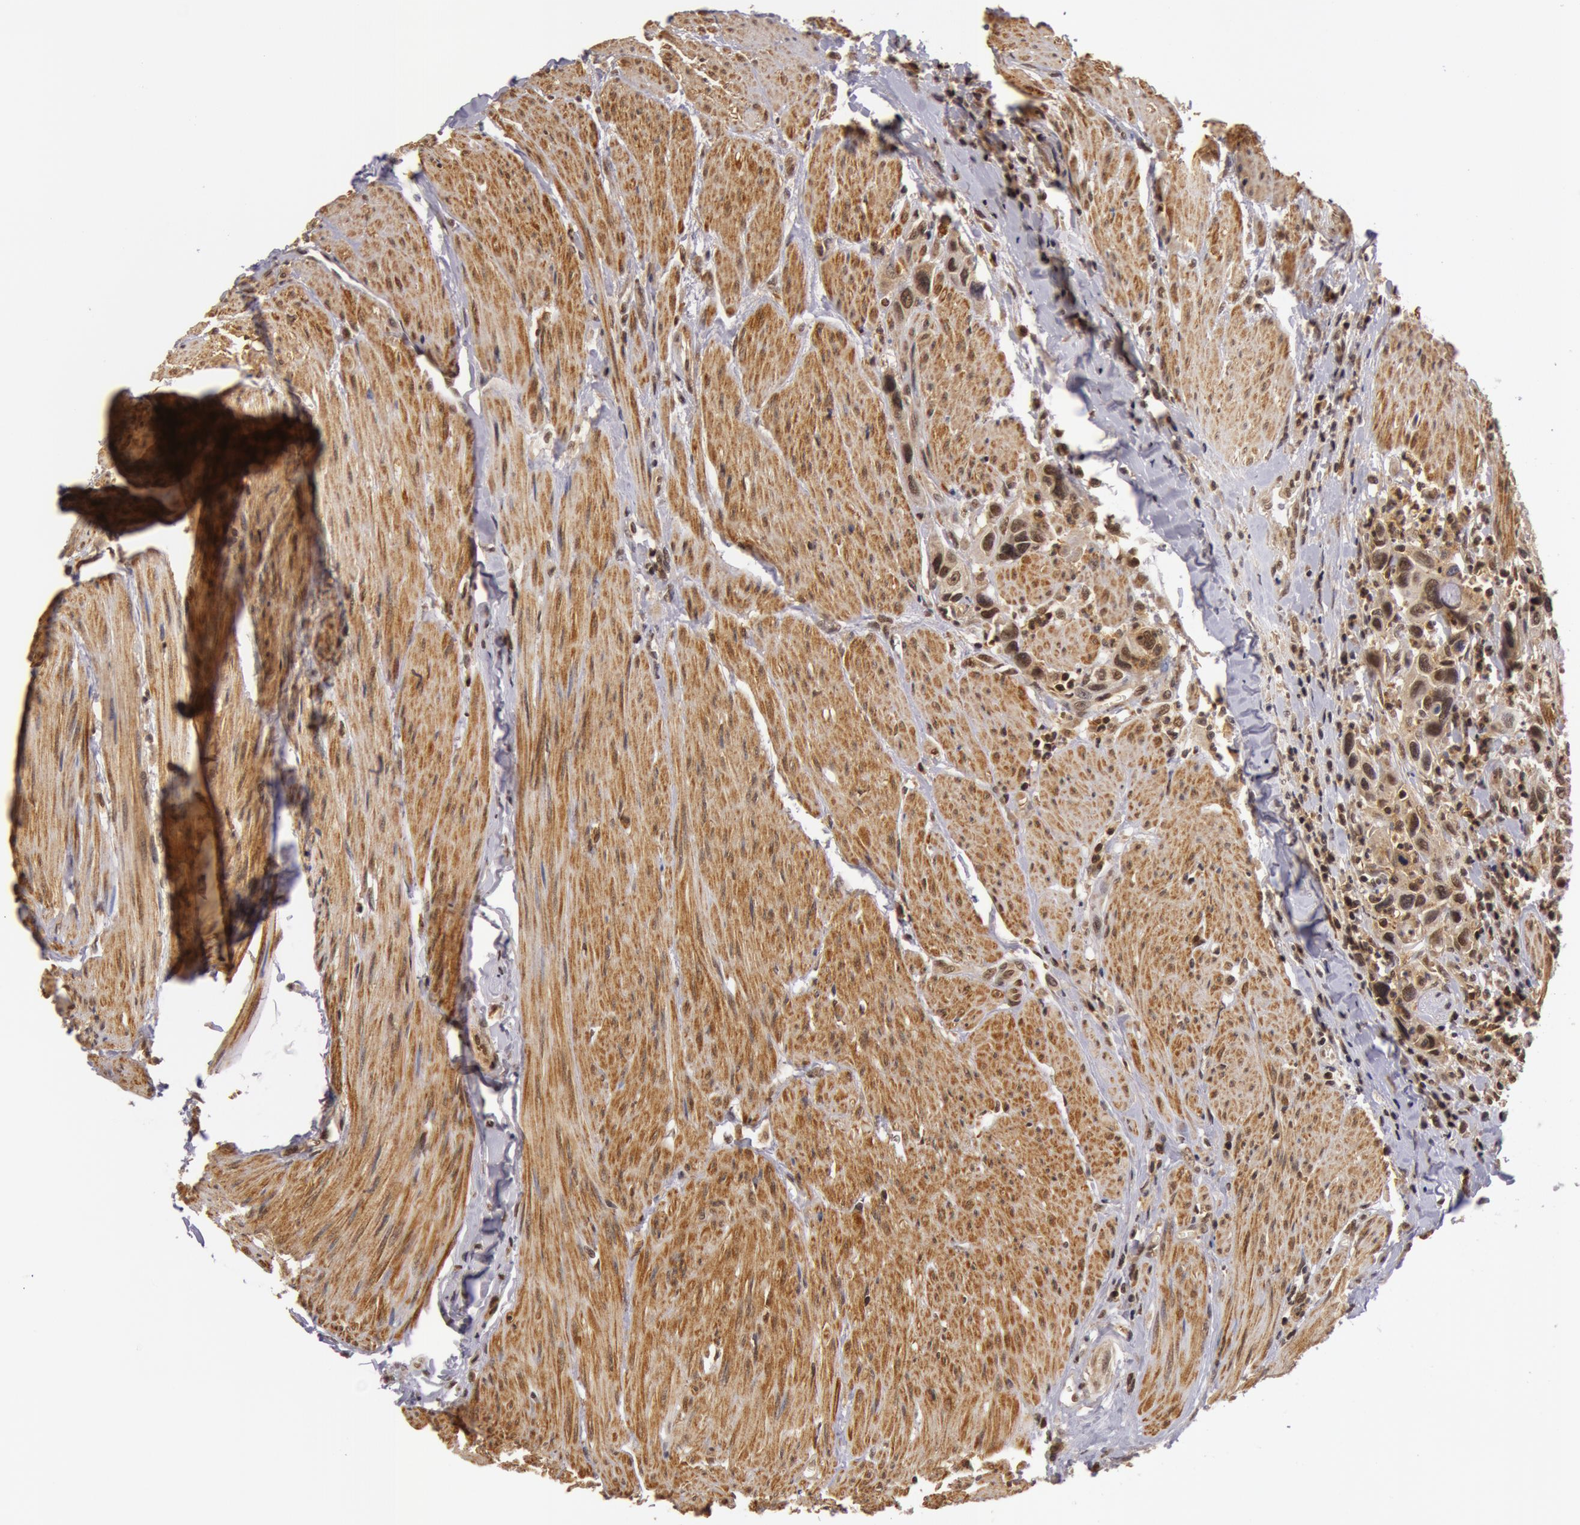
{"staining": {"intensity": "weak", "quantity": "25%-75%", "location": "nuclear"}, "tissue": "urothelial cancer", "cell_type": "Tumor cells", "image_type": "cancer", "snomed": [{"axis": "morphology", "description": "Urothelial carcinoma, High grade"}, {"axis": "topography", "description": "Urinary bladder"}], "caption": "This photomicrograph demonstrates IHC staining of urothelial cancer, with low weak nuclear positivity in approximately 25%-75% of tumor cells.", "gene": "ZNF350", "patient": {"sex": "male", "age": 66}}